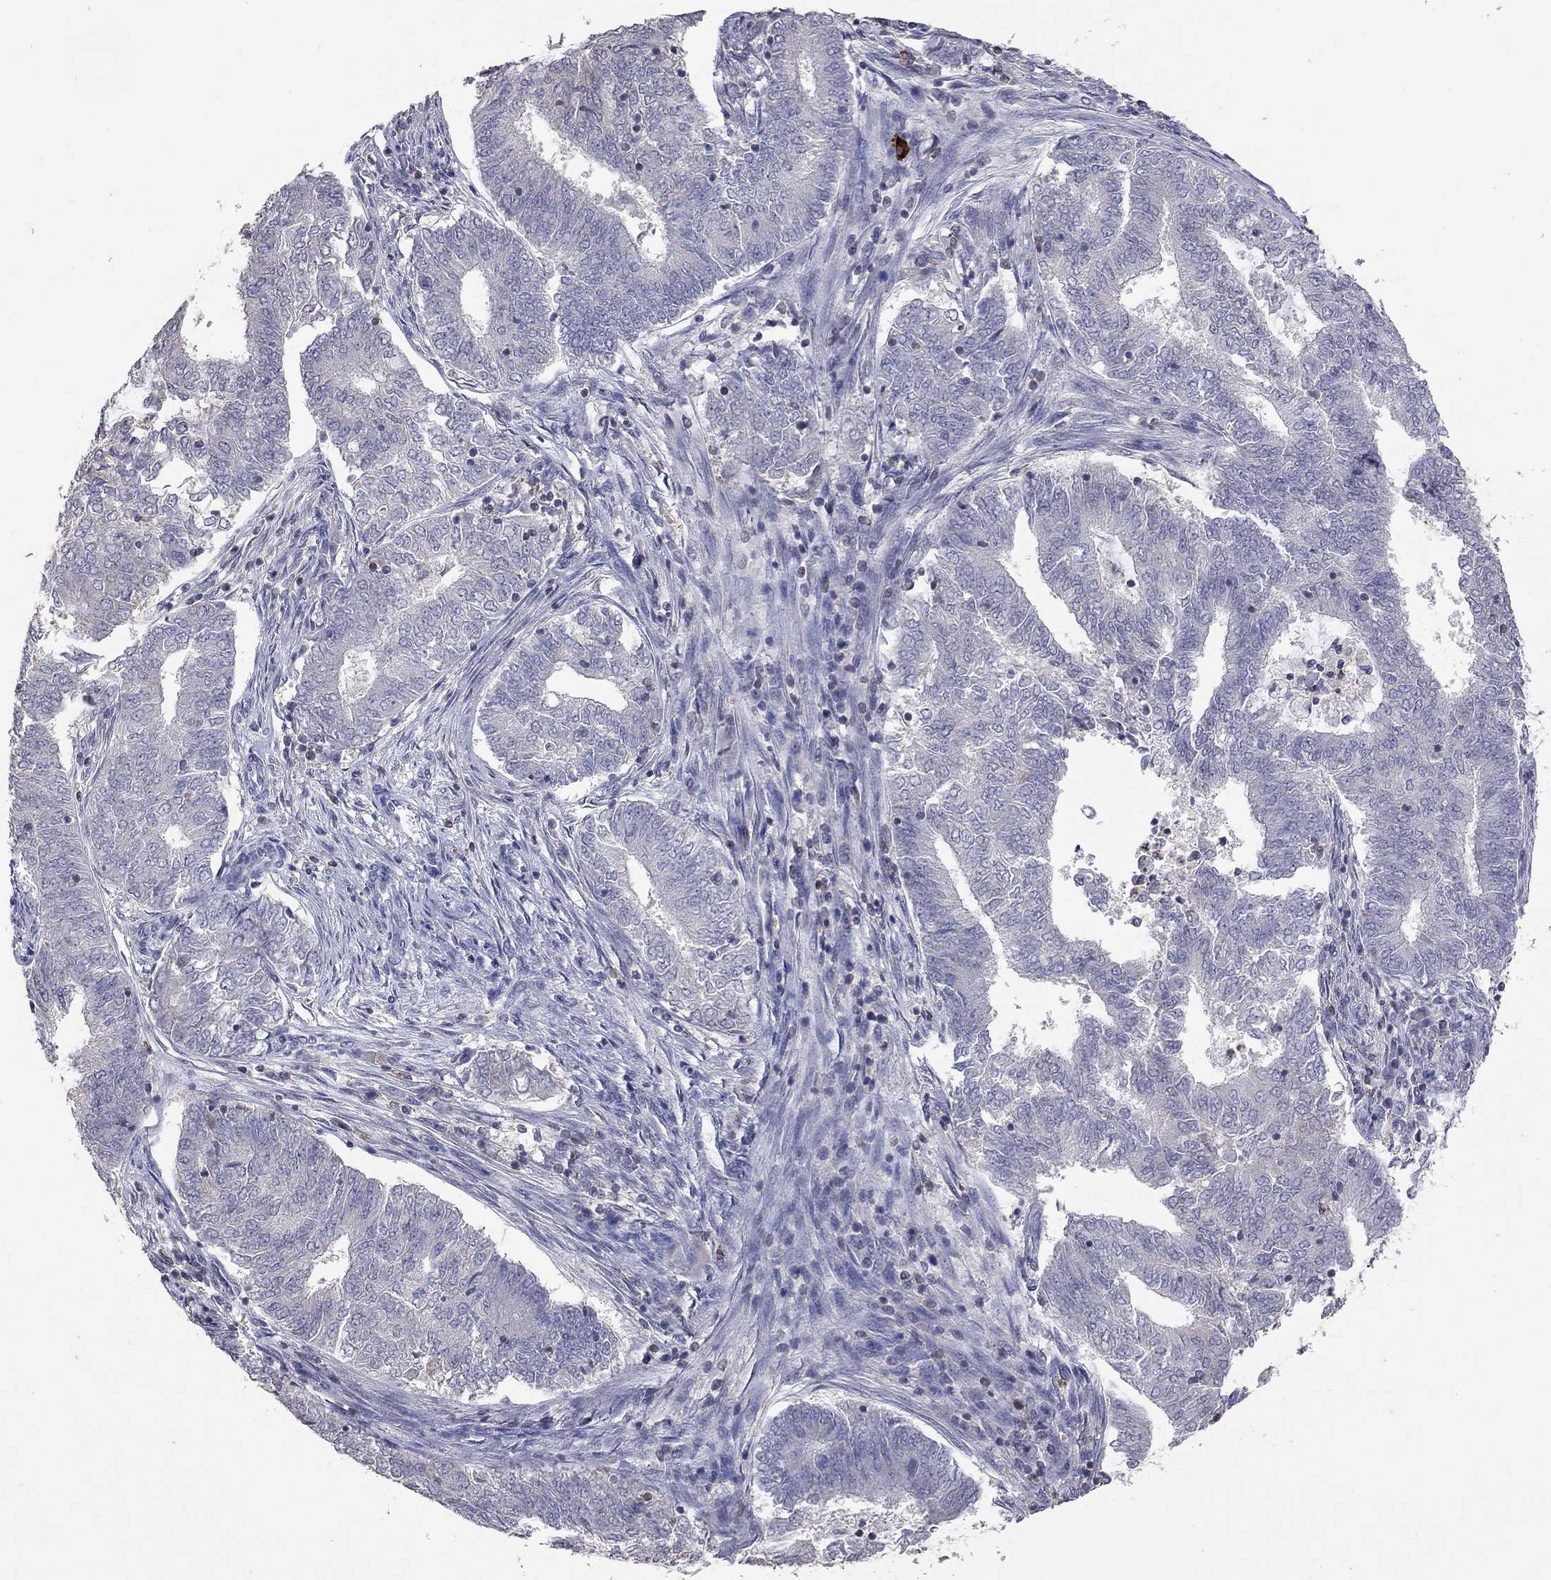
{"staining": {"intensity": "negative", "quantity": "none", "location": "none"}, "tissue": "endometrial cancer", "cell_type": "Tumor cells", "image_type": "cancer", "snomed": [{"axis": "morphology", "description": "Adenocarcinoma, NOS"}, {"axis": "topography", "description": "Endometrium"}], "caption": "There is no significant positivity in tumor cells of endometrial adenocarcinoma.", "gene": "IPCEF1", "patient": {"sex": "female", "age": 62}}